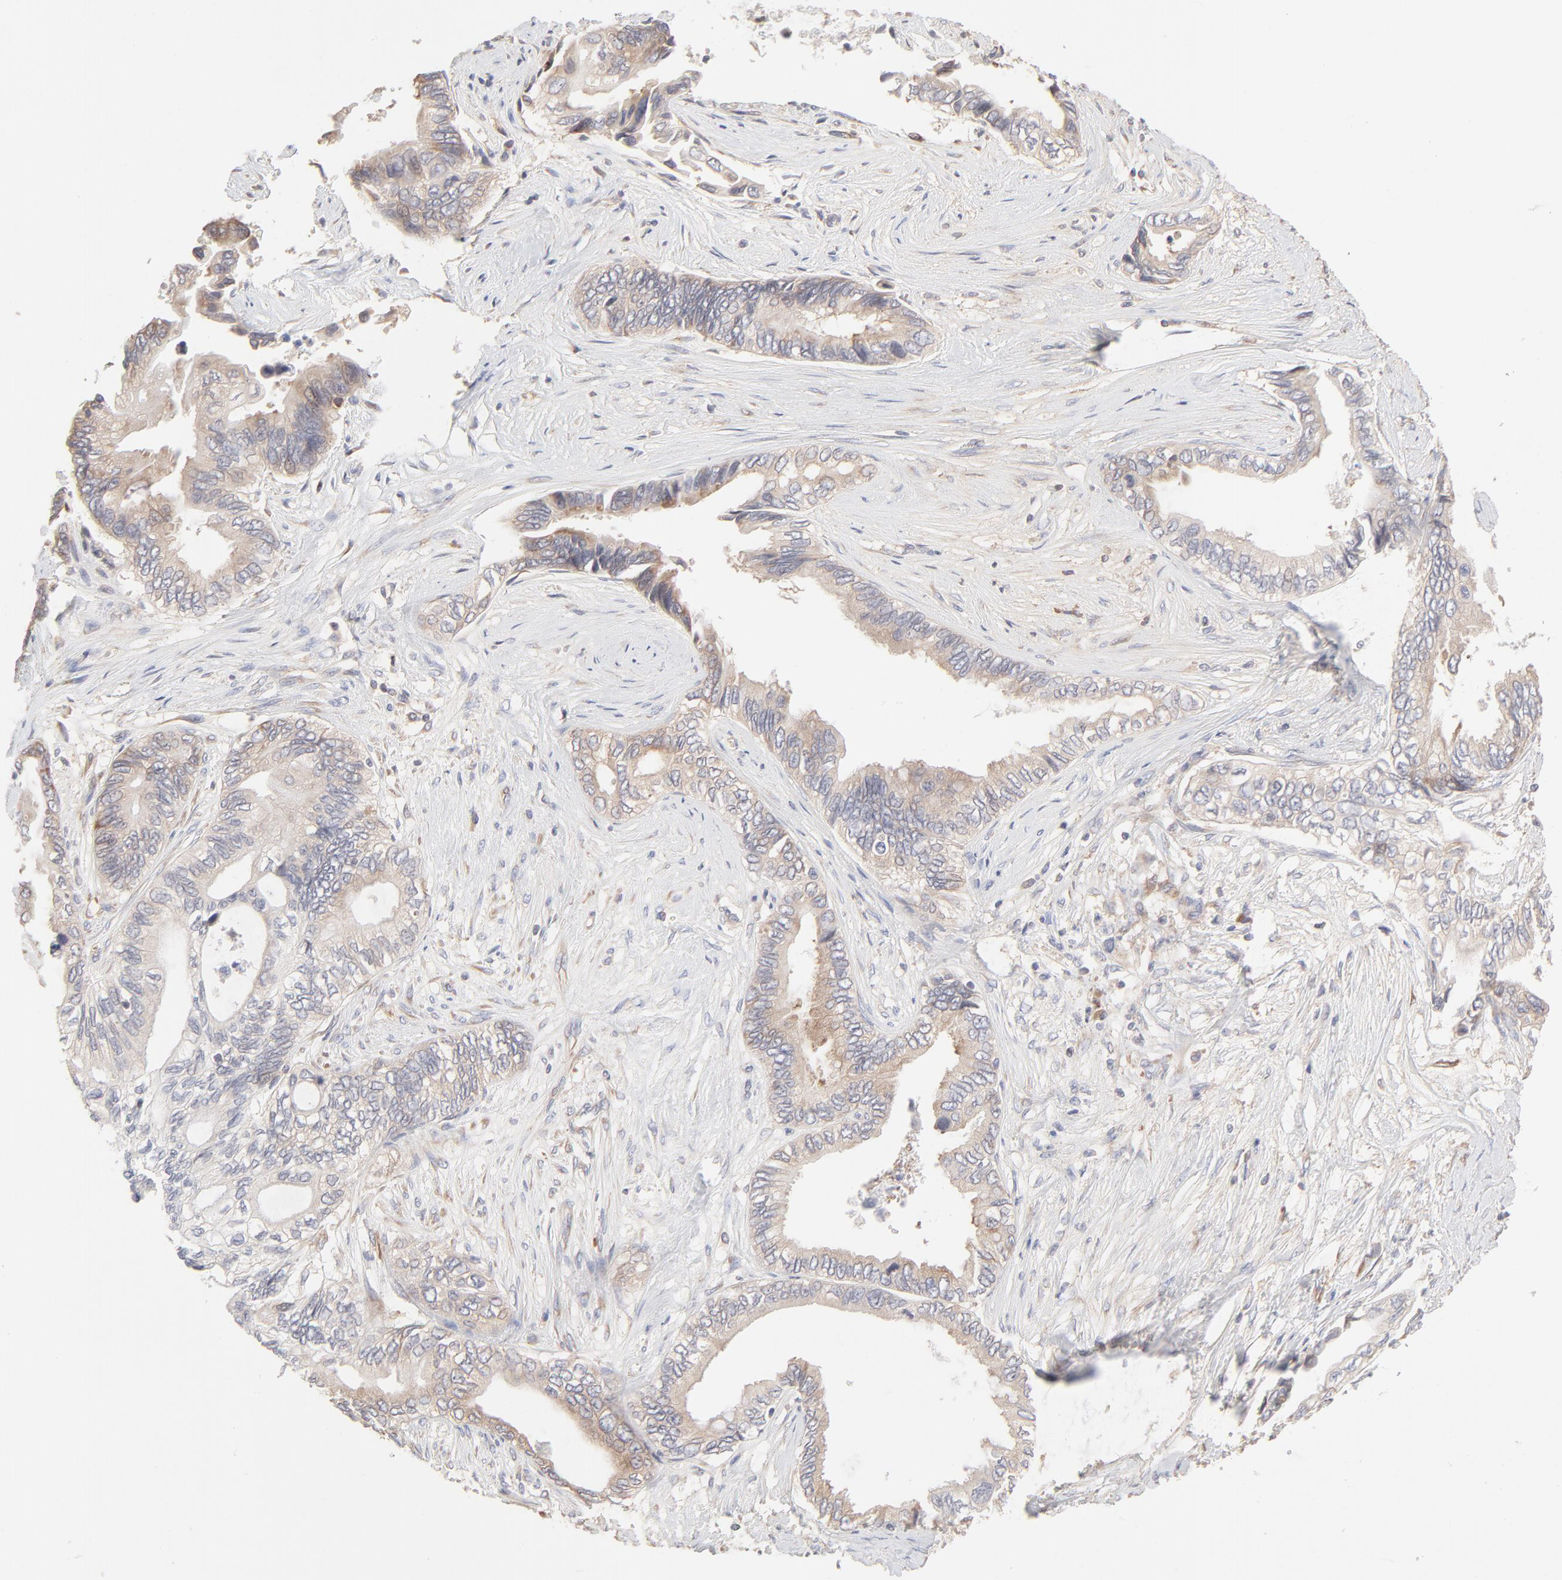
{"staining": {"intensity": "weak", "quantity": ">75%", "location": "cytoplasmic/membranous"}, "tissue": "pancreatic cancer", "cell_type": "Tumor cells", "image_type": "cancer", "snomed": [{"axis": "morphology", "description": "Adenocarcinoma, NOS"}, {"axis": "topography", "description": "Pancreas"}], "caption": "Pancreatic adenocarcinoma stained with DAB (3,3'-diaminobenzidine) immunohistochemistry shows low levels of weak cytoplasmic/membranous staining in approximately >75% of tumor cells.", "gene": "RPS21", "patient": {"sex": "female", "age": 66}}